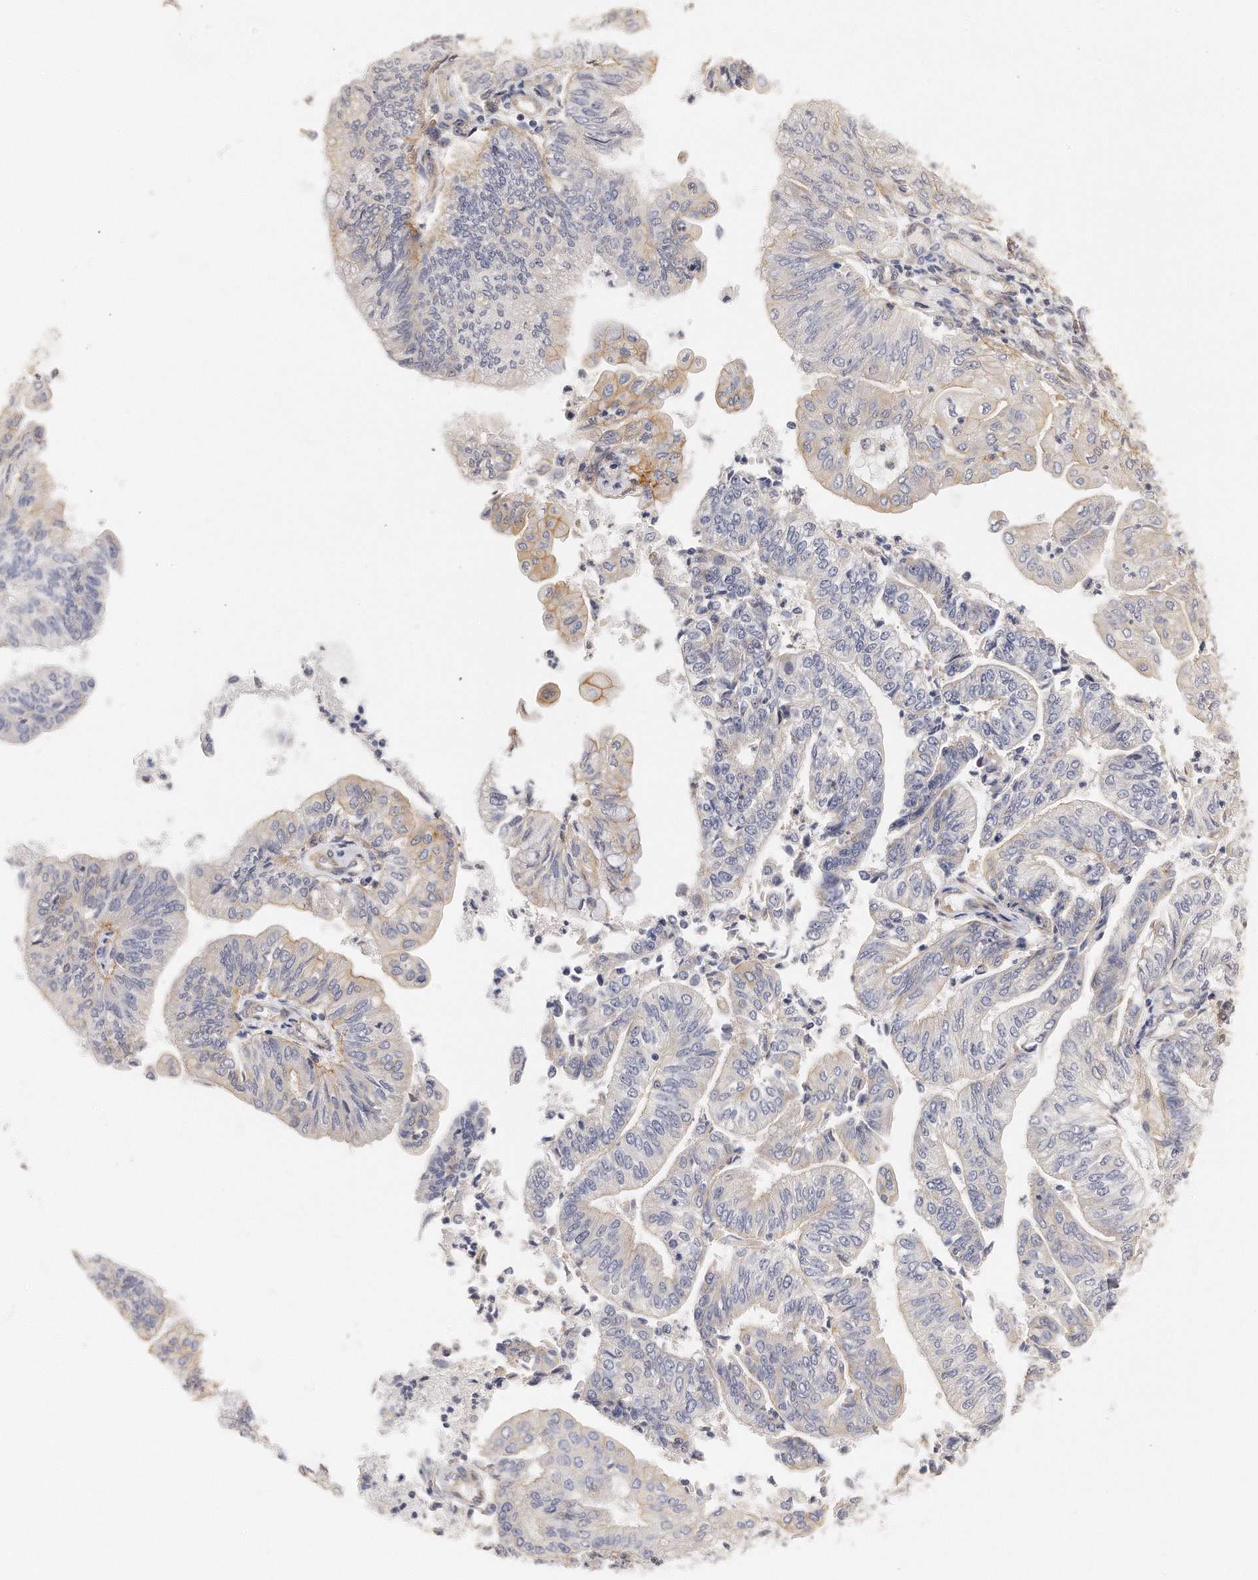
{"staining": {"intensity": "moderate", "quantity": "<25%", "location": "cytoplasmic/membranous"}, "tissue": "endometrial cancer", "cell_type": "Tumor cells", "image_type": "cancer", "snomed": [{"axis": "morphology", "description": "Adenocarcinoma, NOS"}, {"axis": "topography", "description": "Endometrium"}], "caption": "A low amount of moderate cytoplasmic/membranous positivity is appreciated in about <25% of tumor cells in endometrial cancer tissue.", "gene": "CHST7", "patient": {"sex": "female", "age": 59}}